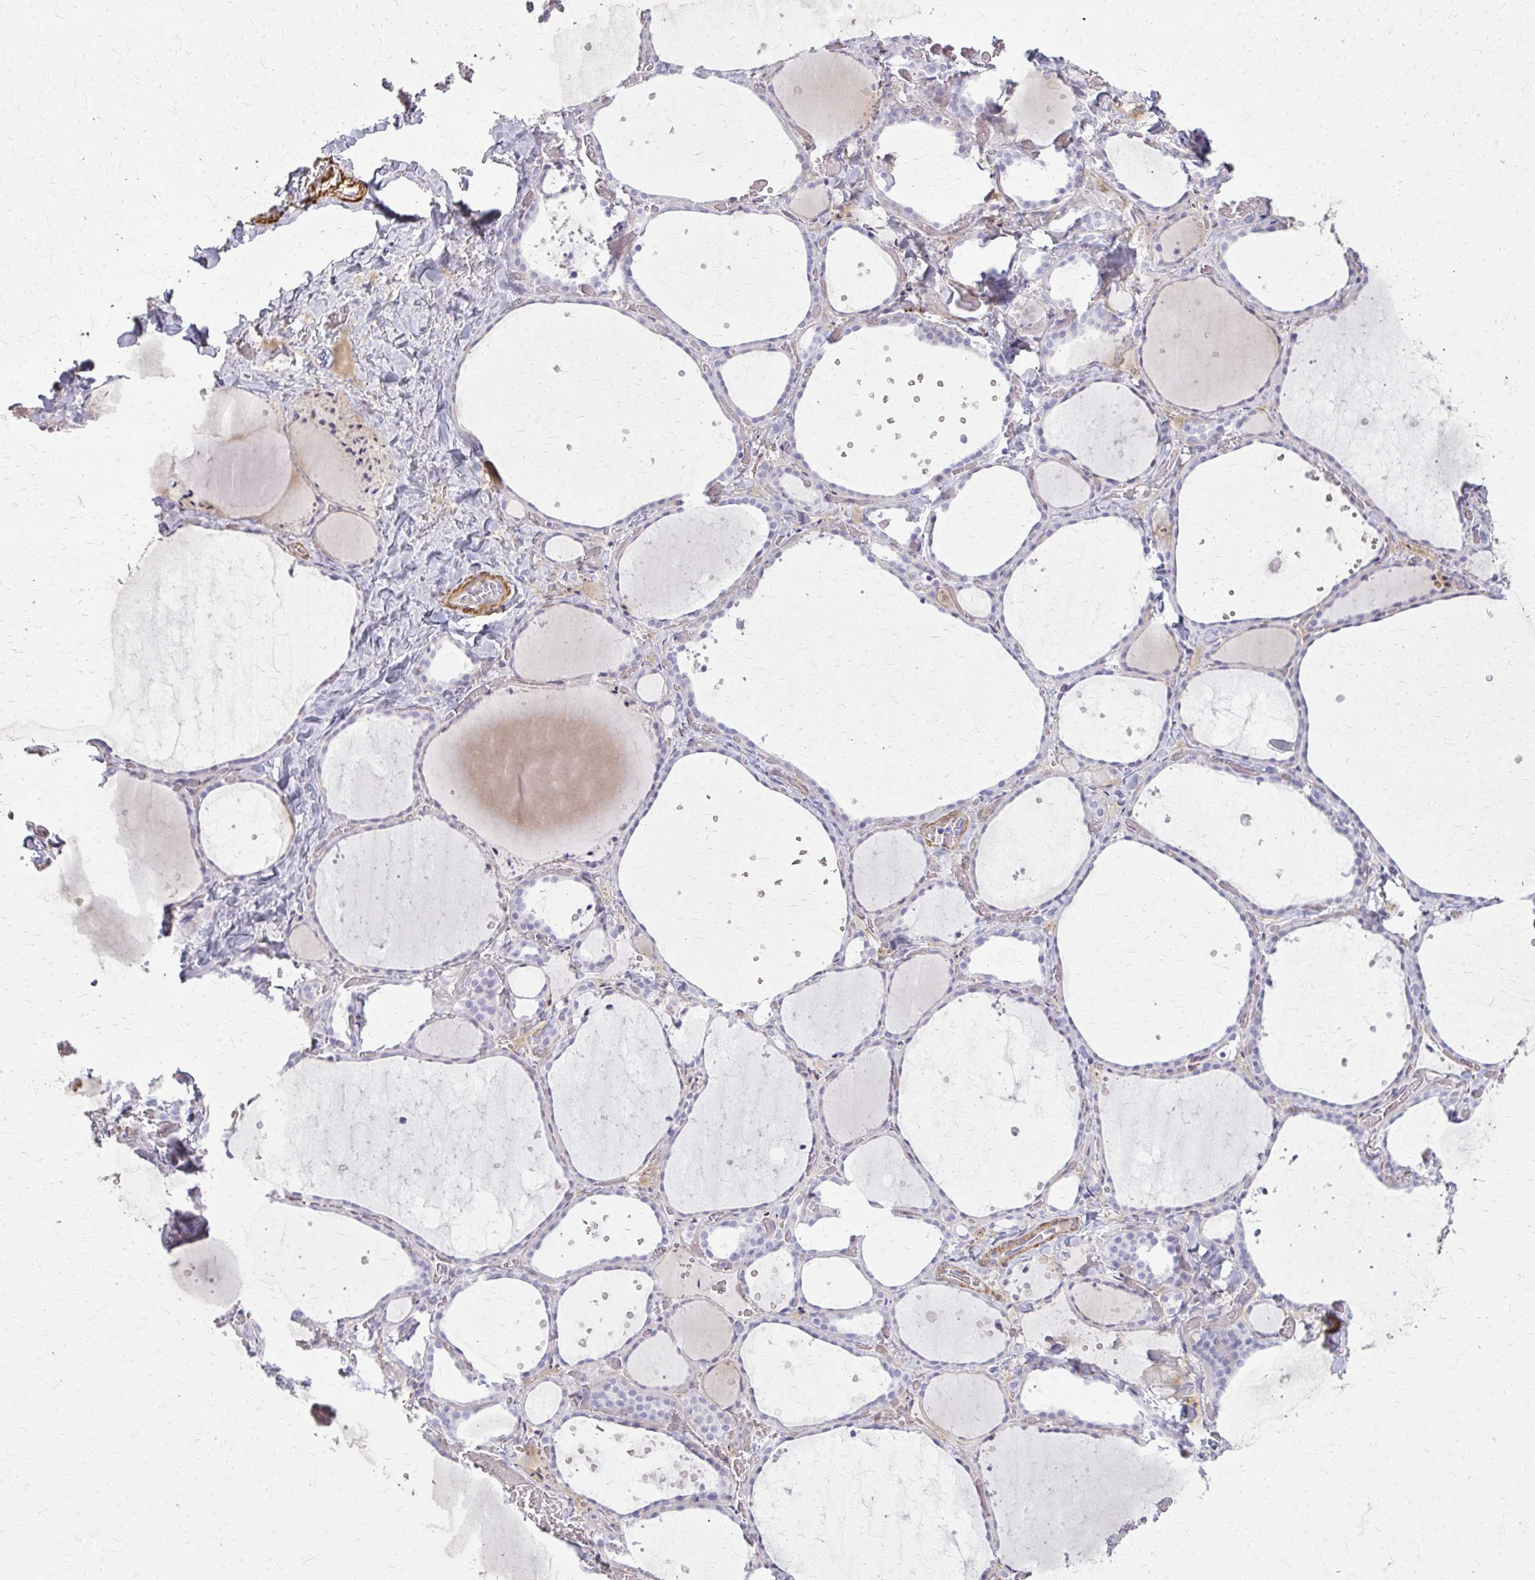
{"staining": {"intensity": "negative", "quantity": "none", "location": "none"}, "tissue": "thyroid gland", "cell_type": "Glandular cells", "image_type": "normal", "snomed": [{"axis": "morphology", "description": "Normal tissue, NOS"}, {"axis": "topography", "description": "Thyroid gland"}], "caption": "Glandular cells are negative for brown protein staining in unremarkable thyroid gland. (DAB IHC, high magnification).", "gene": "TENM4", "patient": {"sex": "female", "age": 36}}